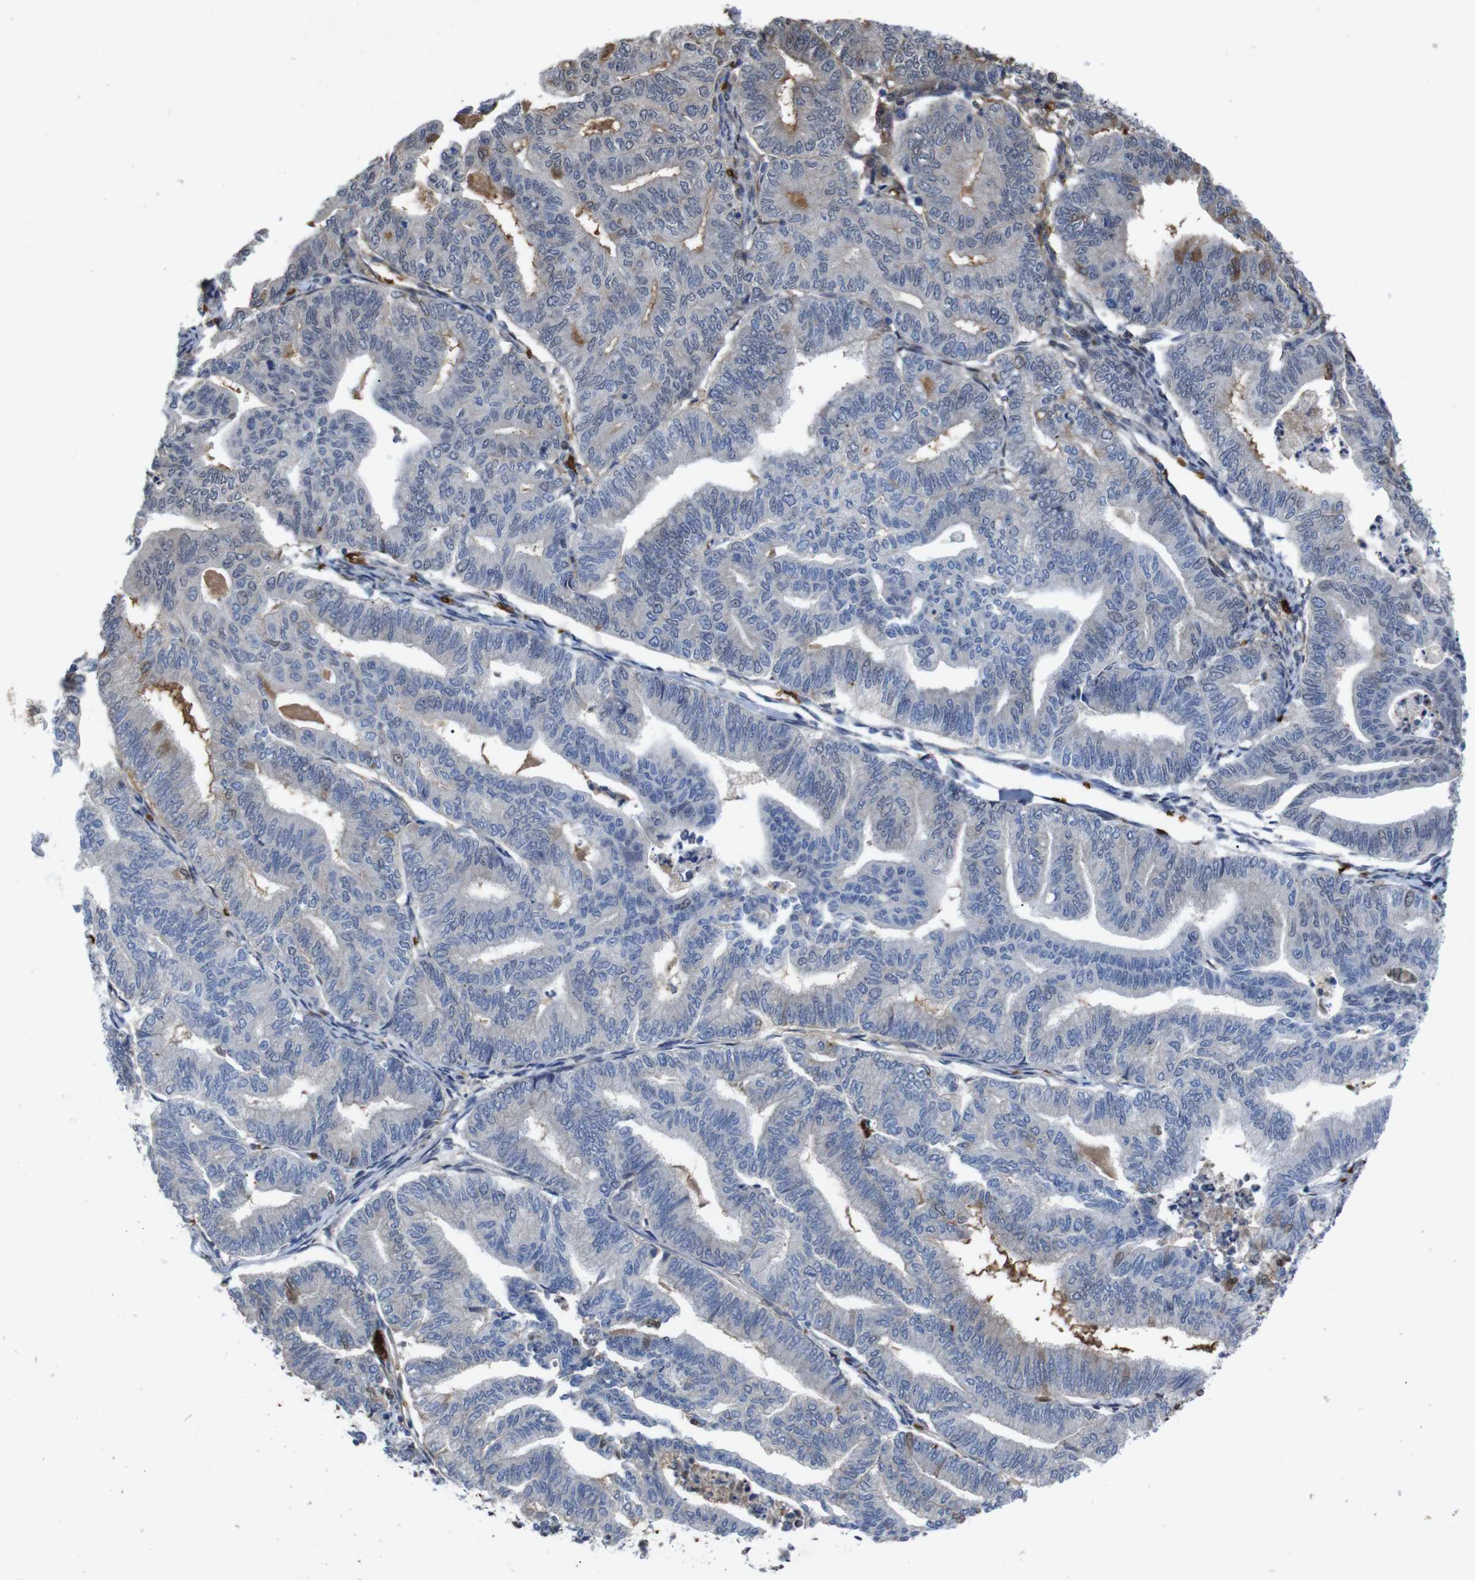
{"staining": {"intensity": "weak", "quantity": "<25%", "location": "cytoplasmic/membranous"}, "tissue": "endometrial cancer", "cell_type": "Tumor cells", "image_type": "cancer", "snomed": [{"axis": "morphology", "description": "Adenocarcinoma, NOS"}, {"axis": "topography", "description": "Endometrium"}], "caption": "Protein analysis of endometrial cancer (adenocarcinoma) exhibits no significant expression in tumor cells.", "gene": "SPTB", "patient": {"sex": "female", "age": 79}}